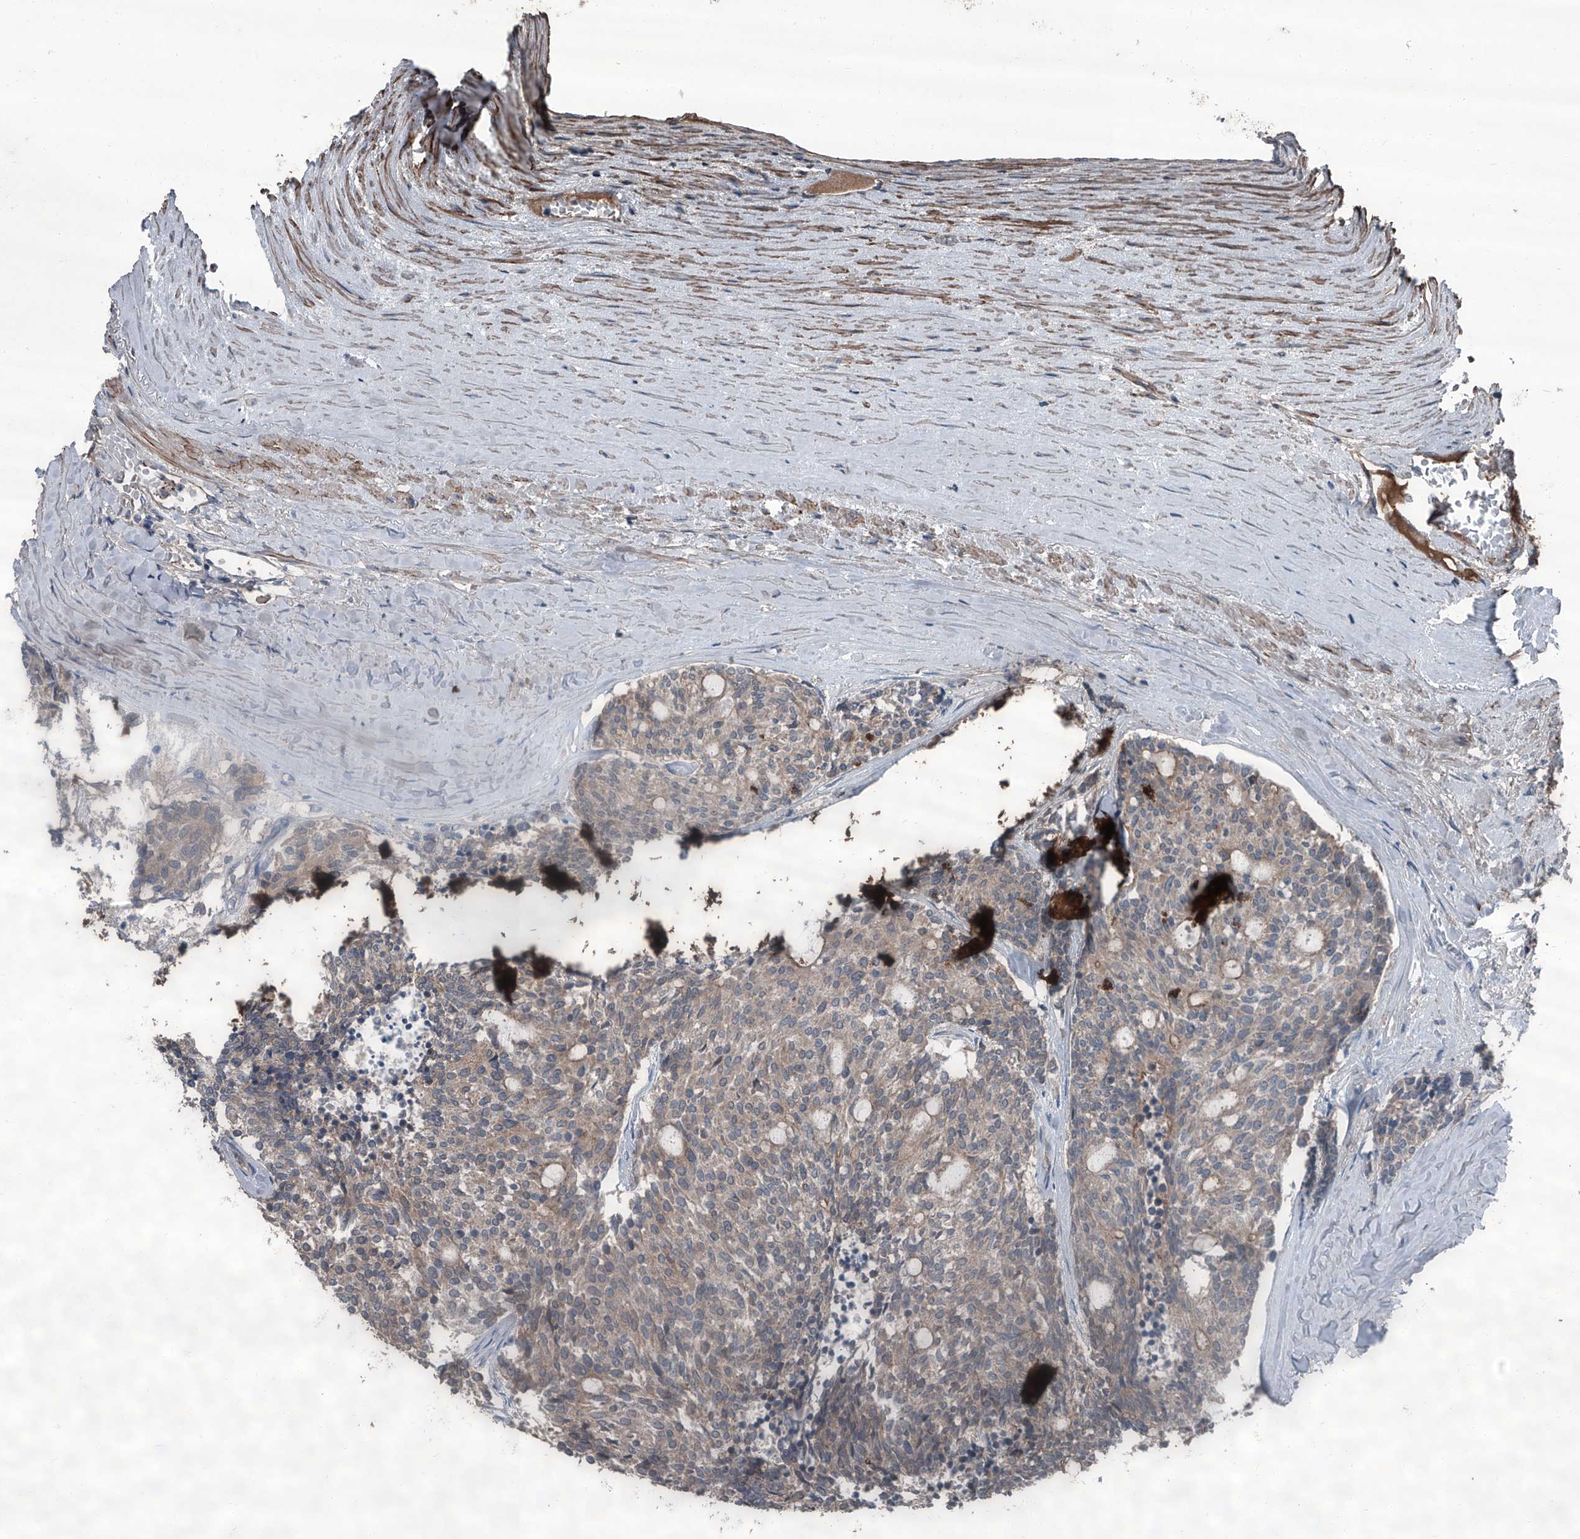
{"staining": {"intensity": "weak", "quantity": ">75%", "location": "cytoplasmic/membranous"}, "tissue": "carcinoid", "cell_type": "Tumor cells", "image_type": "cancer", "snomed": [{"axis": "morphology", "description": "Carcinoid, malignant, NOS"}, {"axis": "topography", "description": "Pancreas"}], "caption": "A high-resolution photomicrograph shows immunohistochemistry (IHC) staining of carcinoid (malignant), which demonstrates weak cytoplasmic/membranous staining in about >75% of tumor cells.", "gene": "OARD1", "patient": {"sex": "female", "age": 54}}